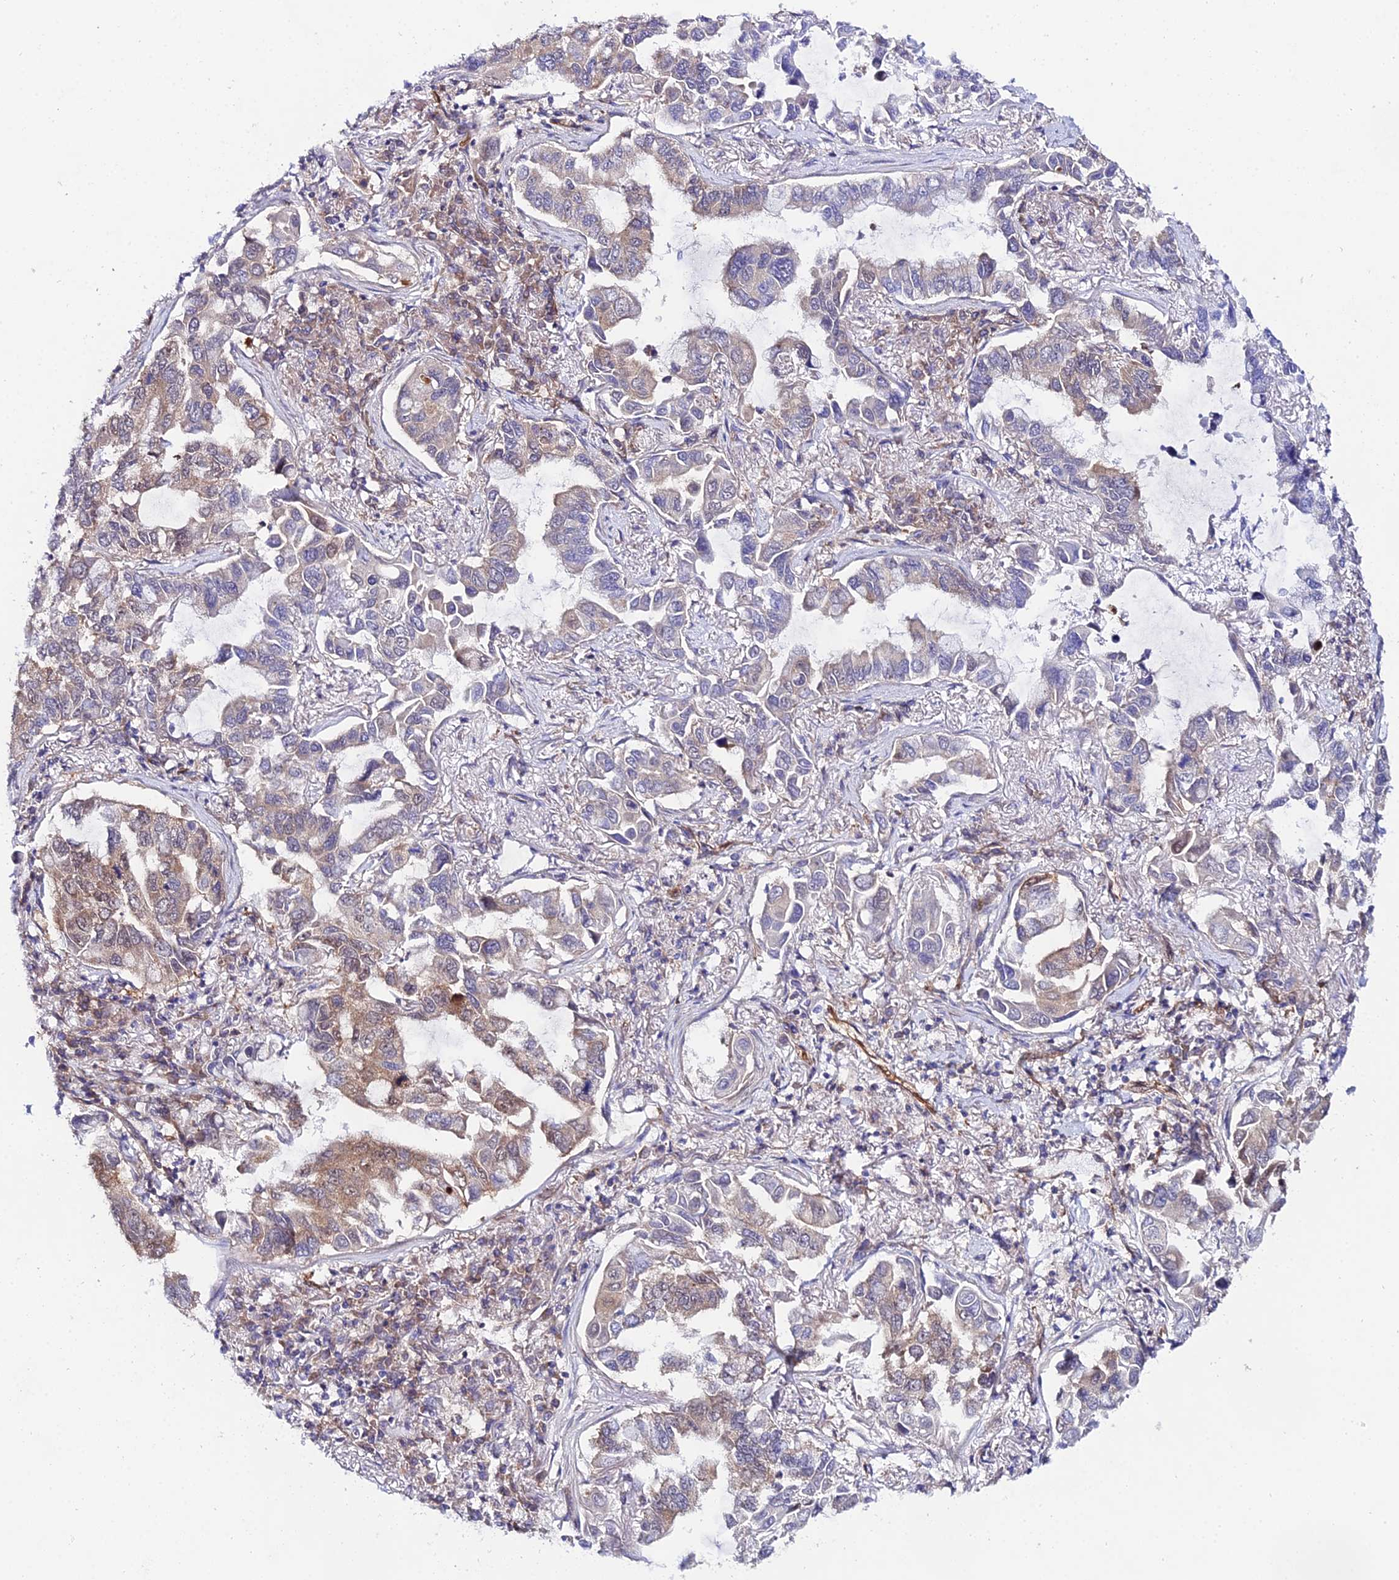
{"staining": {"intensity": "moderate", "quantity": "<25%", "location": "cytoplasmic/membranous"}, "tissue": "lung cancer", "cell_type": "Tumor cells", "image_type": "cancer", "snomed": [{"axis": "morphology", "description": "Adenocarcinoma, NOS"}, {"axis": "topography", "description": "Lung"}], "caption": "A high-resolution image shows immunohistochemistry (IHC) staining of lung cancer (adenocarcinoma), which reveals moderate cytoplasmic/membranous staining in approximately <25% of tumor cells.", "gene": "PPP2R2C", "patient": {"sex": "male", "age": 64}}